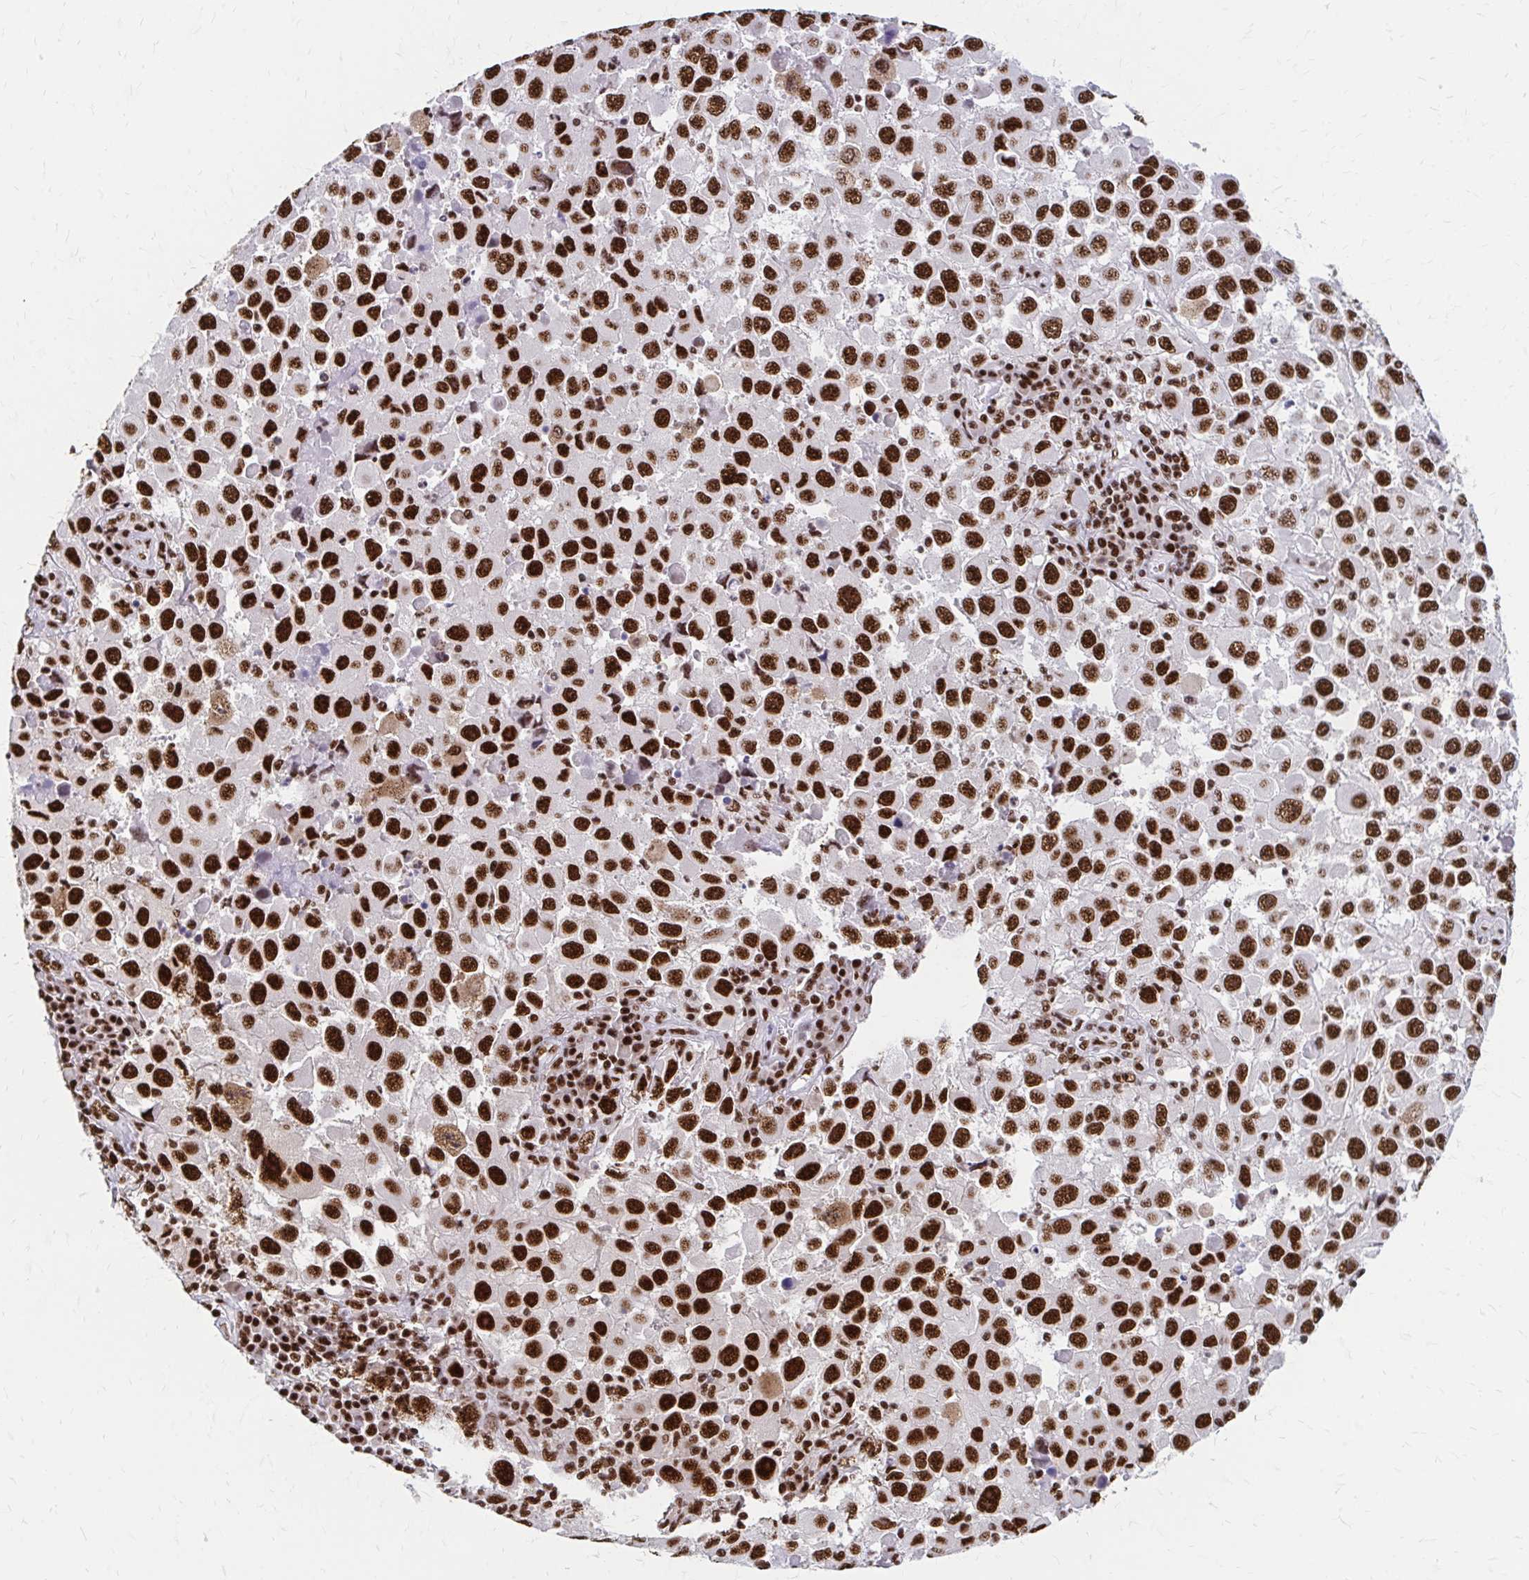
{"staining": {"intensity": "strong", "quantity": ">75%", "location": "nuclear"}, "tissue": "melanoma", "cell_type": "Tumor cells", "image_type": "cancer", "snomed": [{"axis": "morphology", "description": "Malignant melanoma, Metastatic site"}, {"axis": "topography", "description": "Lymph node"}], "caption": "Approximately >75% of tumor cells in melanoma reveal strong nuclear protein expression as visualized by brown immunohistochemical staining.", "gene": "CNKSR3", "patient": {"sex": "female", "age": 67}}